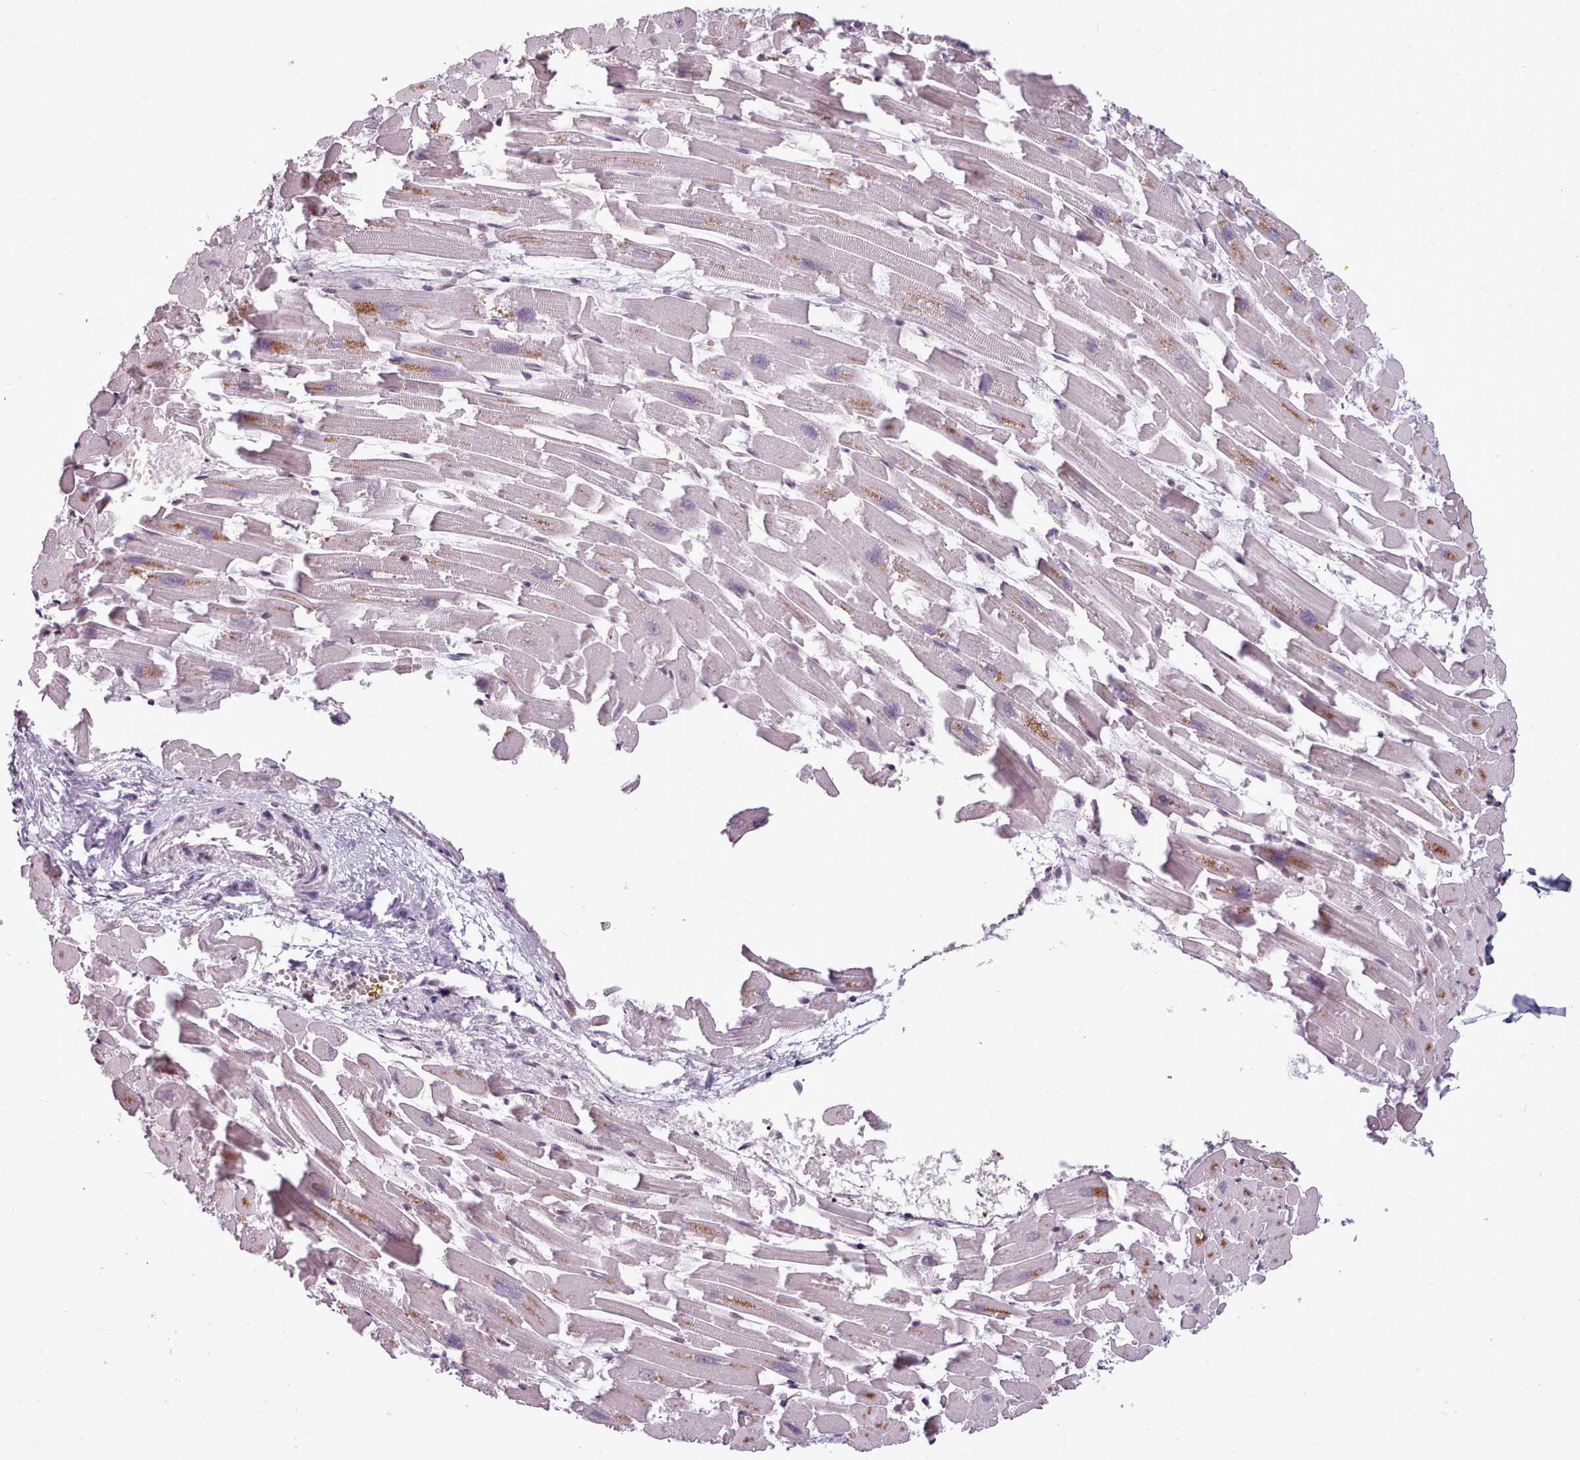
{"staining": {"intensity": "moderate", "quantity": "<25%", "location": "cytoplasmic/membranous,nuclear"}, "tissue": "heart muscle", "cell_type": "Cardiomyocytes", "image_type": "normal", "snomed": [{"axis": "morphology", "description": "Normal tissue, NOS"}, {"axis": "topography", "description": "Heart"}], "caption": "This is an image of IHC staining of normal heart muscle, which shows moderate expression in the cytoplasmic/membranous,nuclear of cardiomyocytes.", "gene": "SRRM1", "patient": {"sex": "female", "age": 64}}